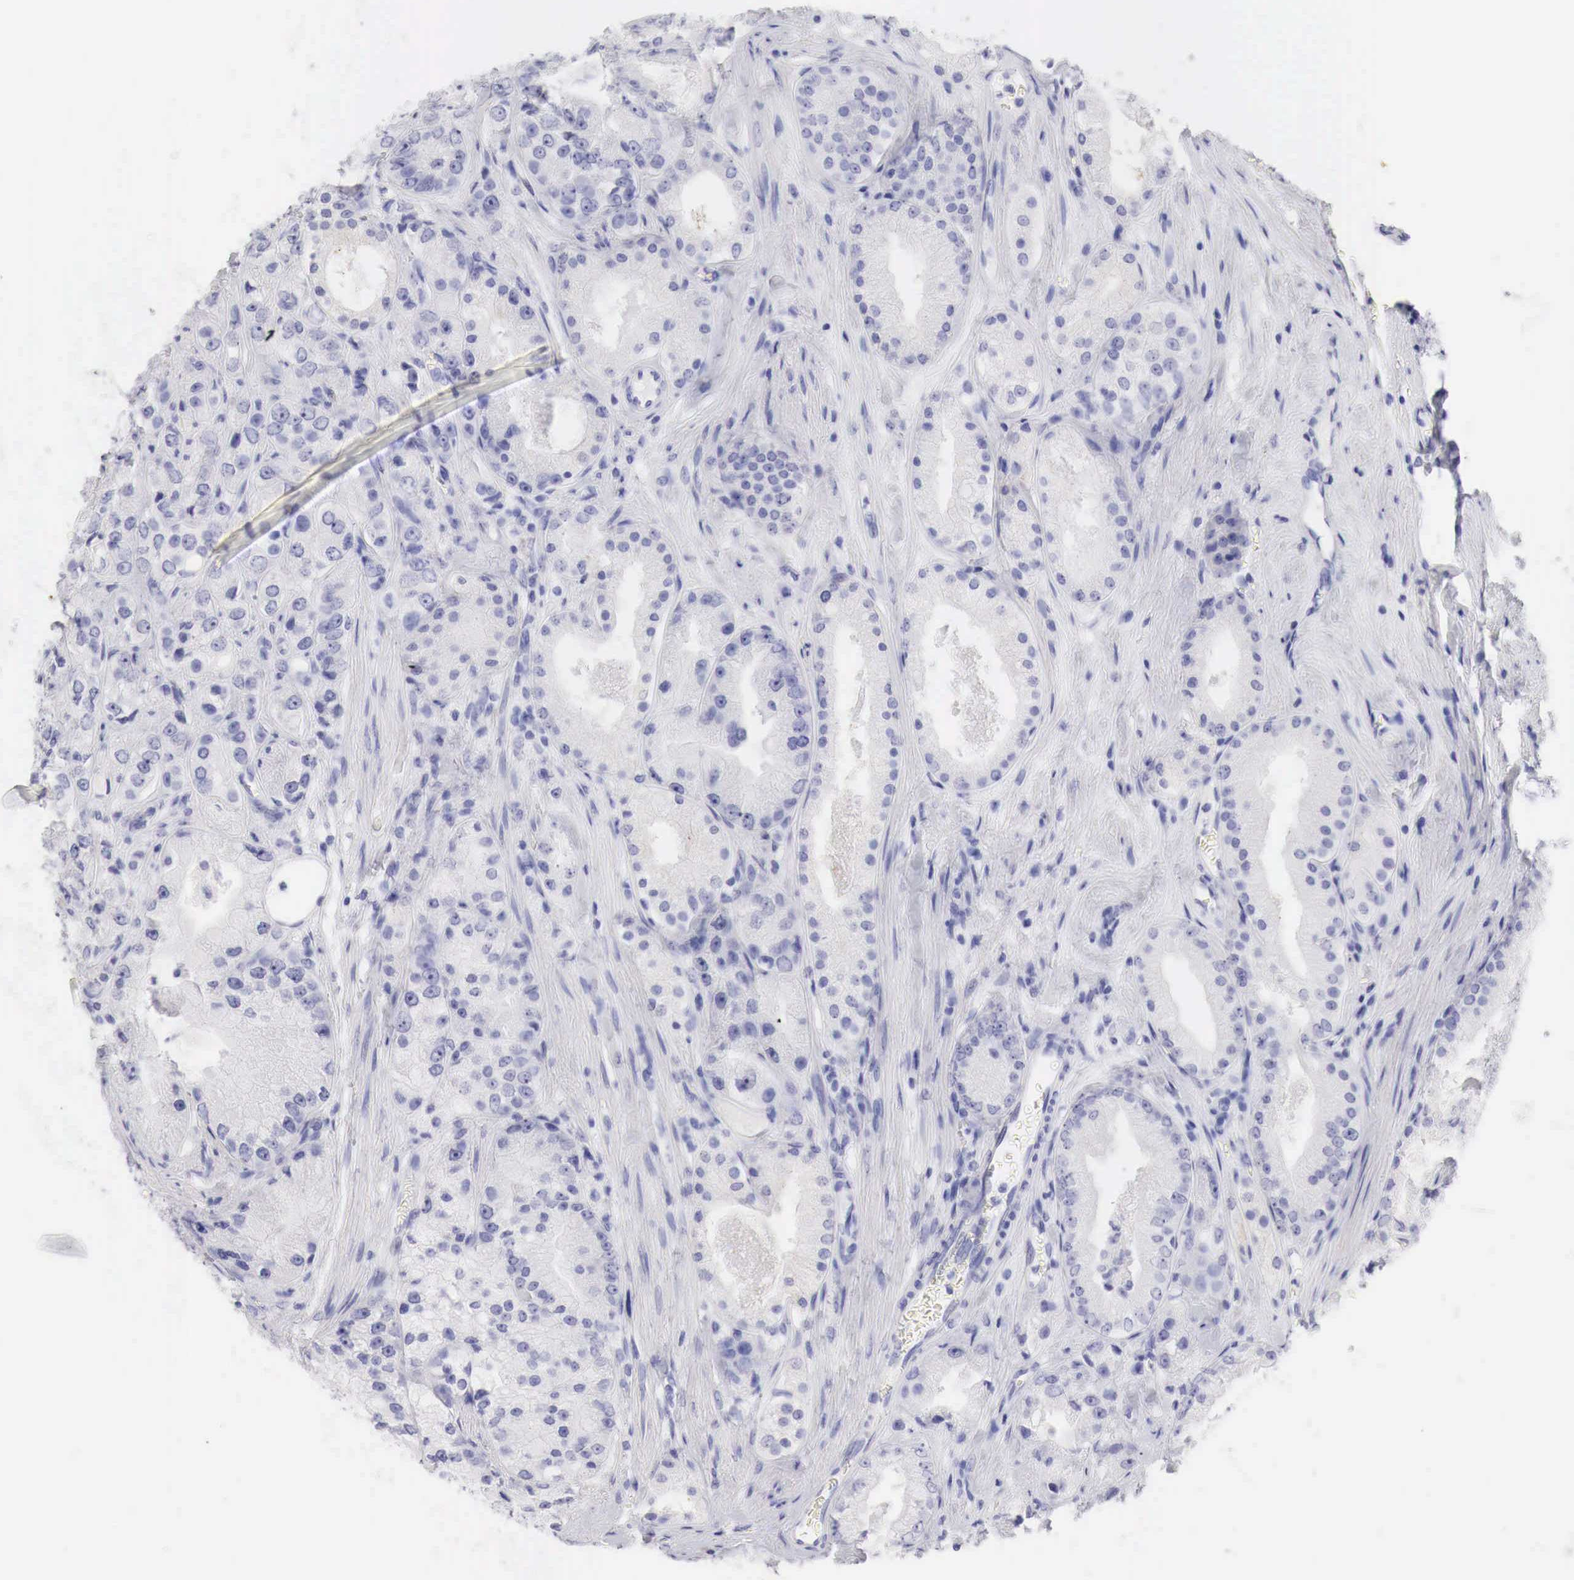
{"staining": {"intensity": "negative", "quantity": "none", "location": "none"}, "tissue": "prostate cancer", "cell_type": "Tumor cells", "image_type": "cancer", "snomed": [{"axis": "morphology", "description": "Adenocarcinoma, Medium grade"}, {"axis": "topography", "description": "Prostate"}], "caption": "High power microscopy photomicrograph of an immunohistochemistry histopathology image of prostate medium-grade adenocarcinoma, revealing no significant positivity in tumor cells.", "gene": "TYR", "patient": {"sex": "male", "age": 72}}